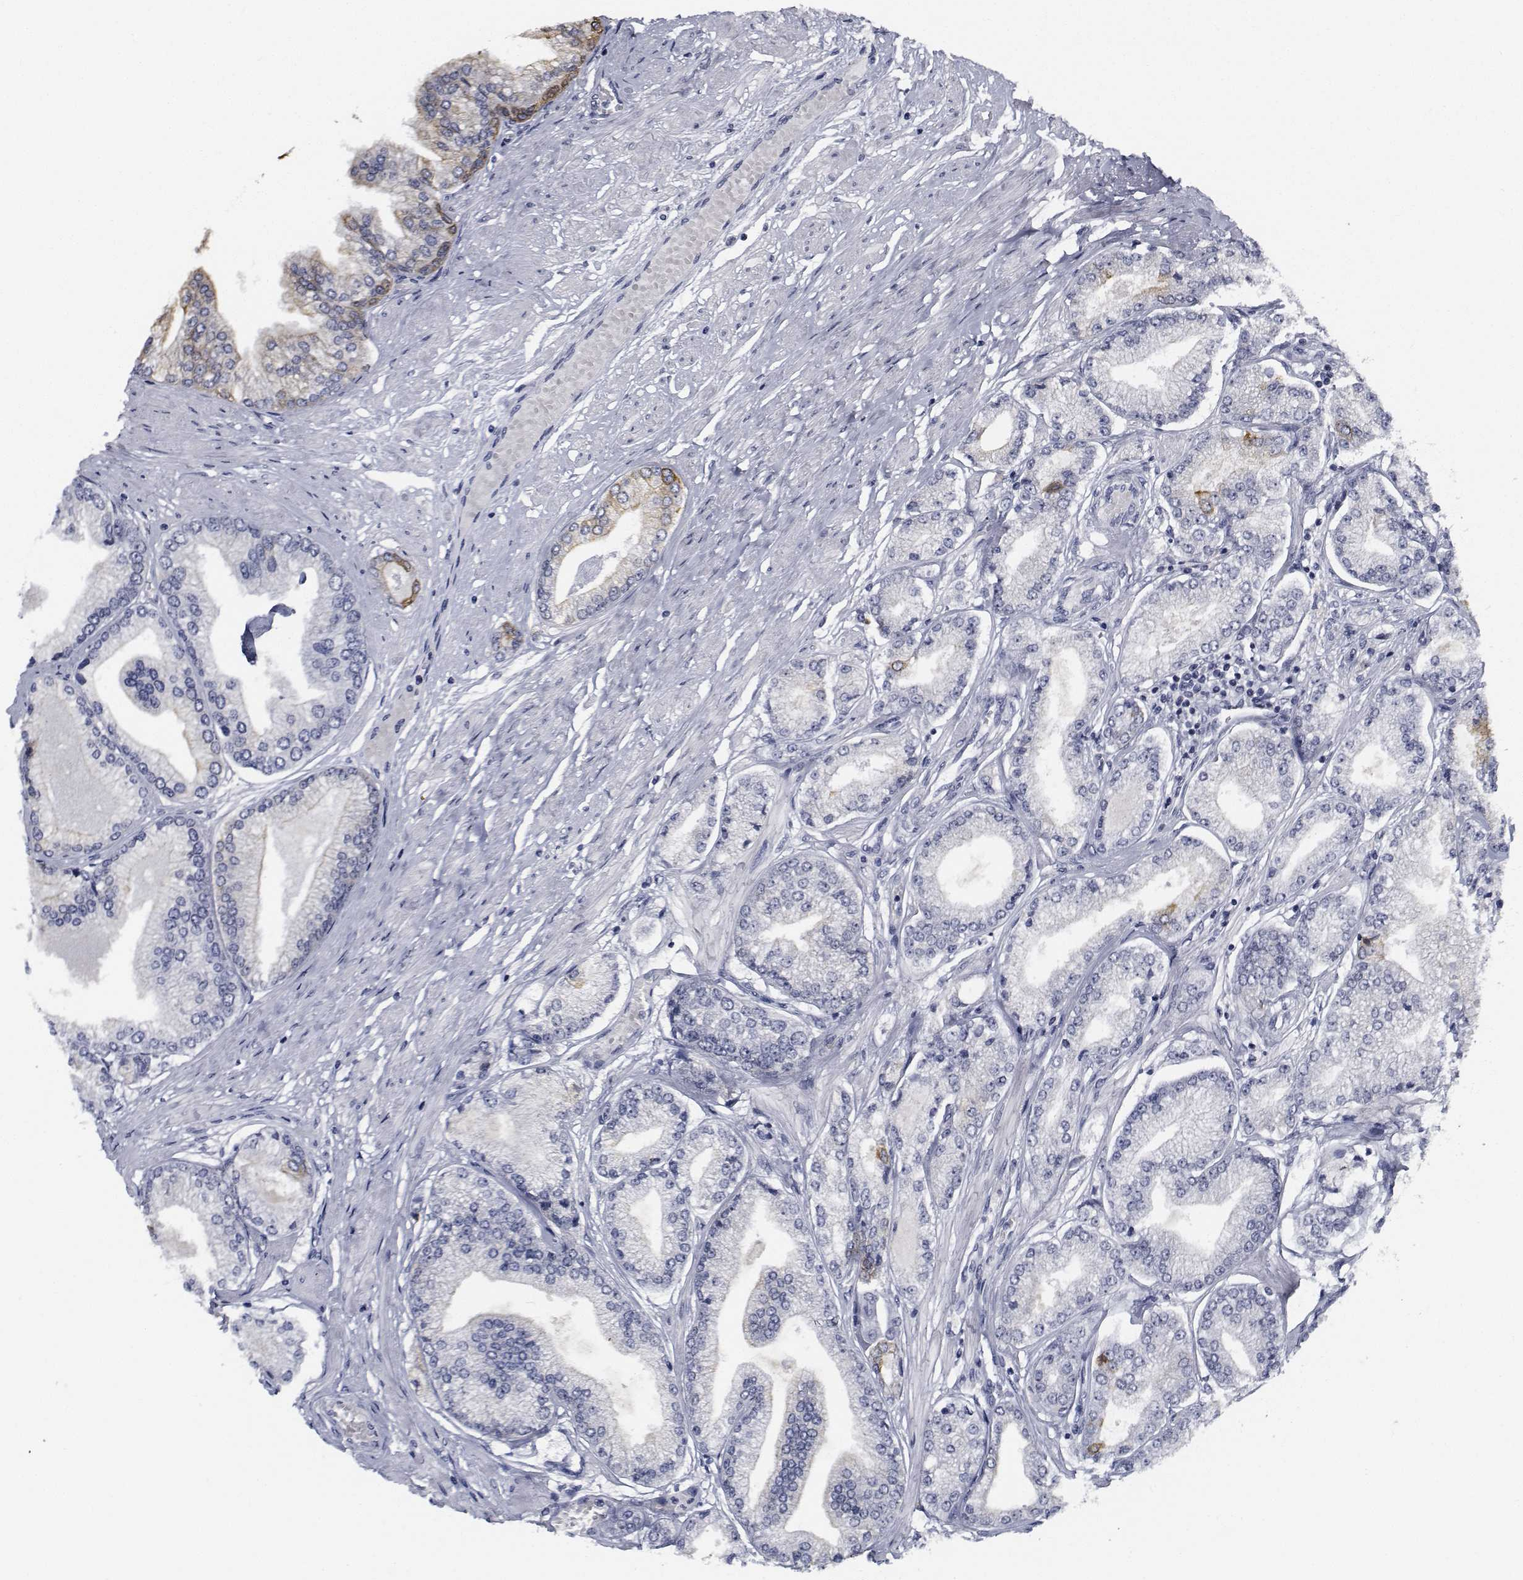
{"staining": {"intensity": "negative", "quantity": "none", "location": "none"}, "tissue": "prostate cancer", "cell_type": "Tumor cells", "image_type": "cancer", "snomed": [{"axis": "morphology", "description": "Adenocarcinoma, Low grade"}, {"axis": "topography", "description": "Prostate"}], "caption": "Human prostate cancer (low-grade adenocarcinoma) stained for a protein using IHC shows no expression in tumor cells.", "gene": "NVL", "patient": {"sex": "male", "age": 55}}